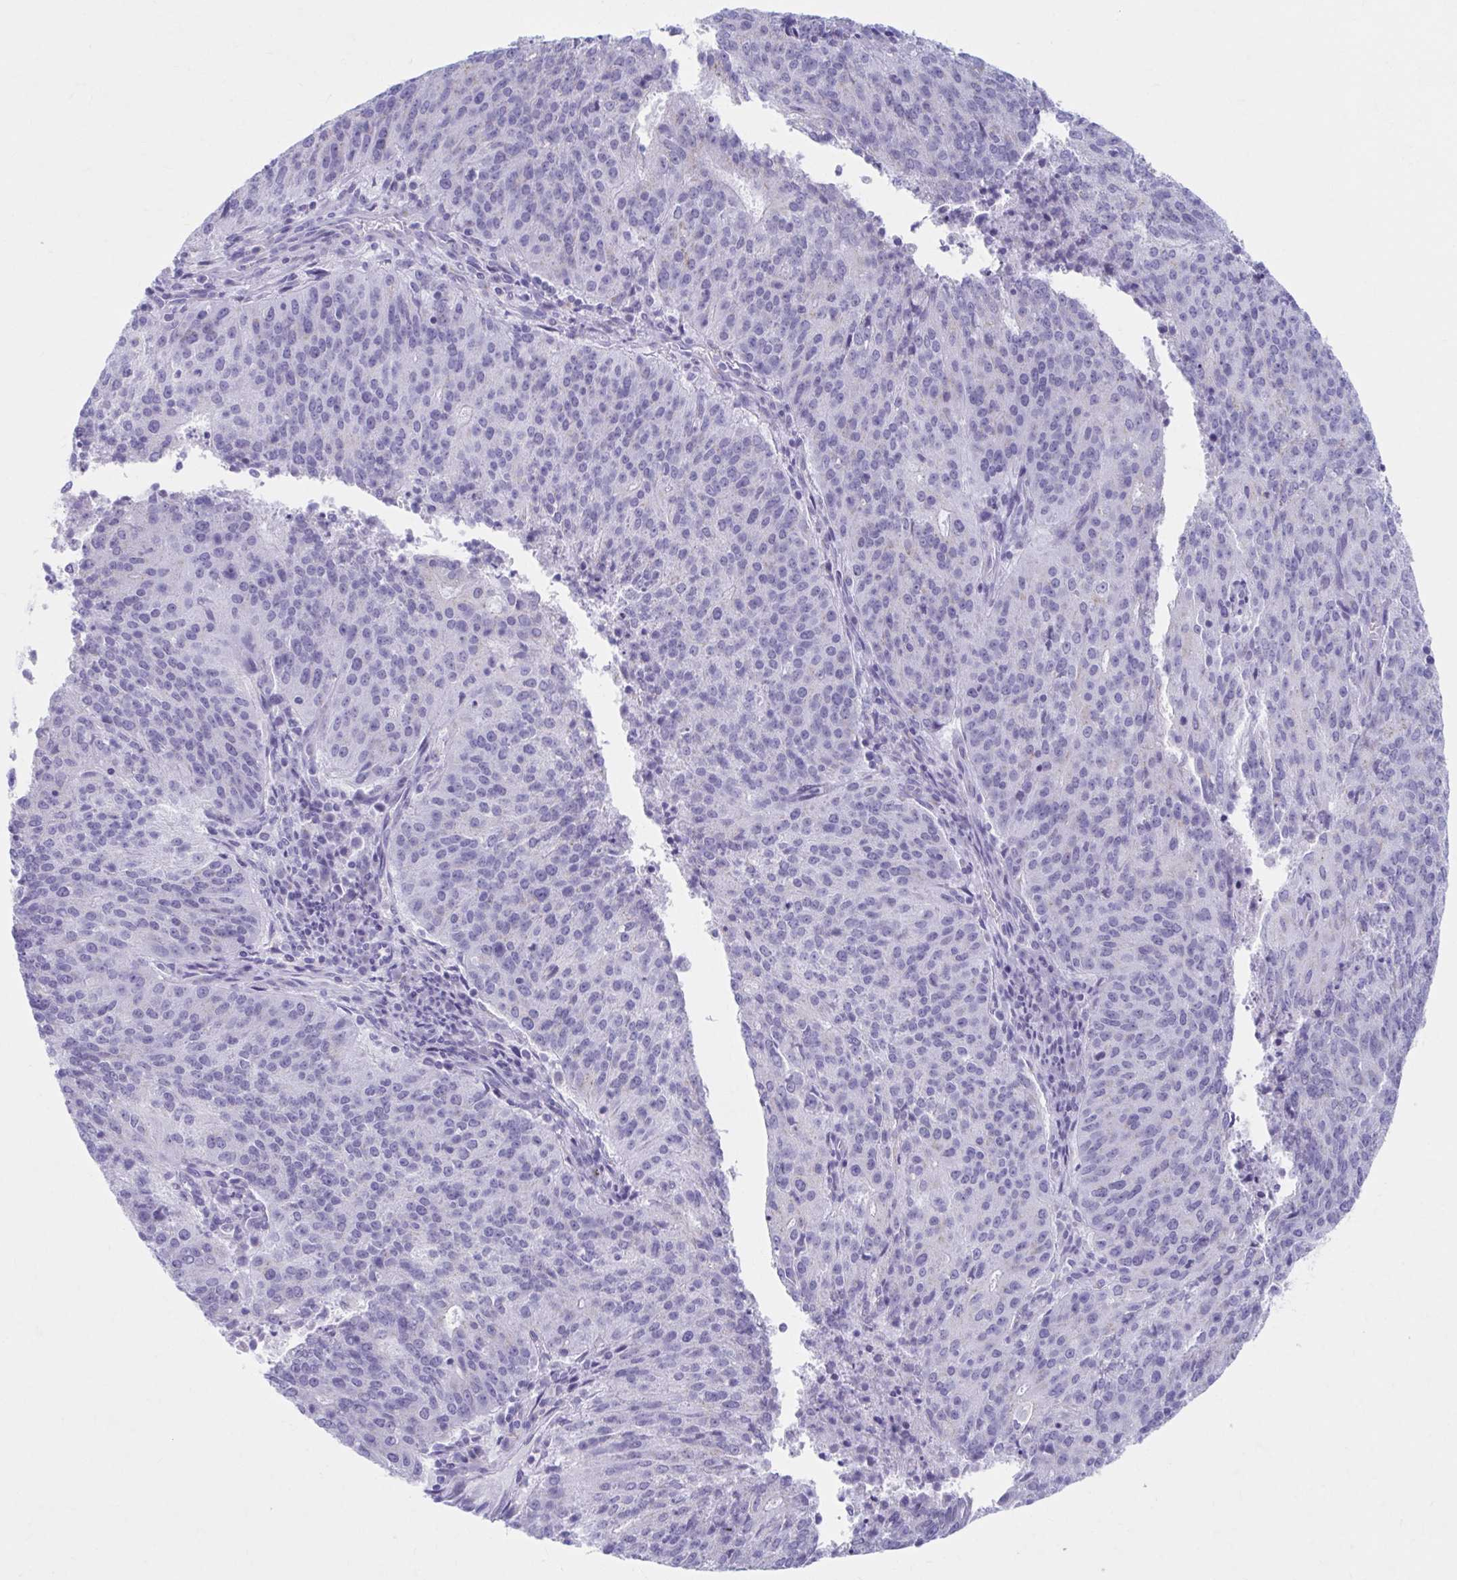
{"staining": {"intensity": "negative", "quantity": "none", "location": "none"}, "tissue": "endometrial cancer", "cell_type": "Tumor cells", "image_type": "cancer", "snomed": [{"axis": "morphology", "description": "Adenocarcinoma, NOS"}, {"axis": "topography", "description": "Endometrium"}], "caption": "Tumor cells are negative for protein expression in human endometrial cancer.", "gene": "KCNE2", "patient": {"sex": "female", "age": 82}}